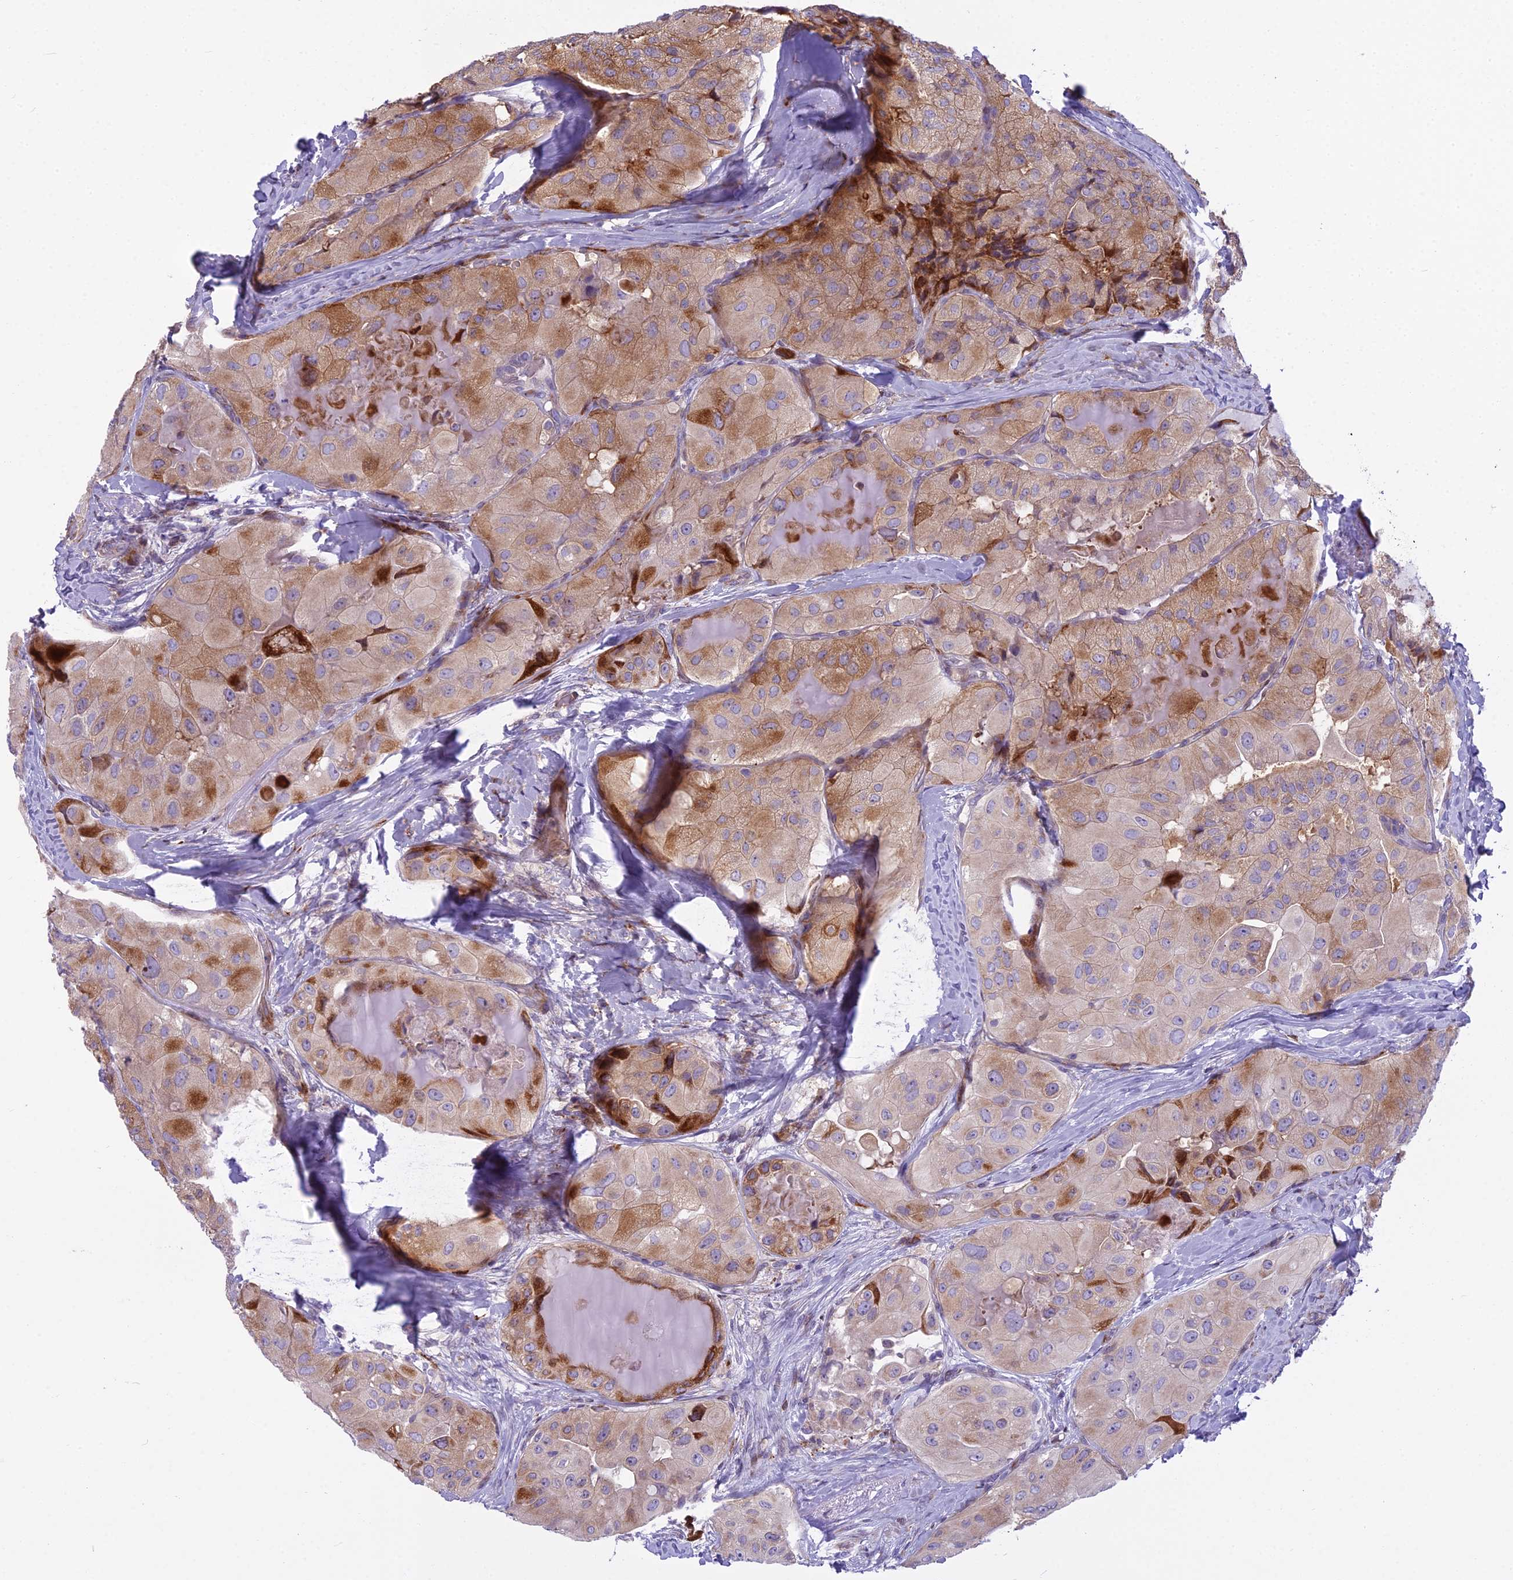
{"staining": {"intensity": "moderate", "quantity": "25%-75%", "location": "cytoplasmic/membranous"}, "tissue": "thyroid cancer", "cell_type": "Tumor cells", "image_type": "cancer", "snomed": [{"axis": "morphology", "description": "Normal tissue, NOS"}, {"axis": "morphology", "description": "Papillary adenocarcinoma, NOS"}, {"axis": "topography", "description": "Thyroid gland"}], "caption": "Thyroid cancer (papillary adenocarcinoma) stained with a protein marker displays moderate staining in tumor cells.", "gene": "PCDHB14", "patient": {"sex": "female", "age": 59}}